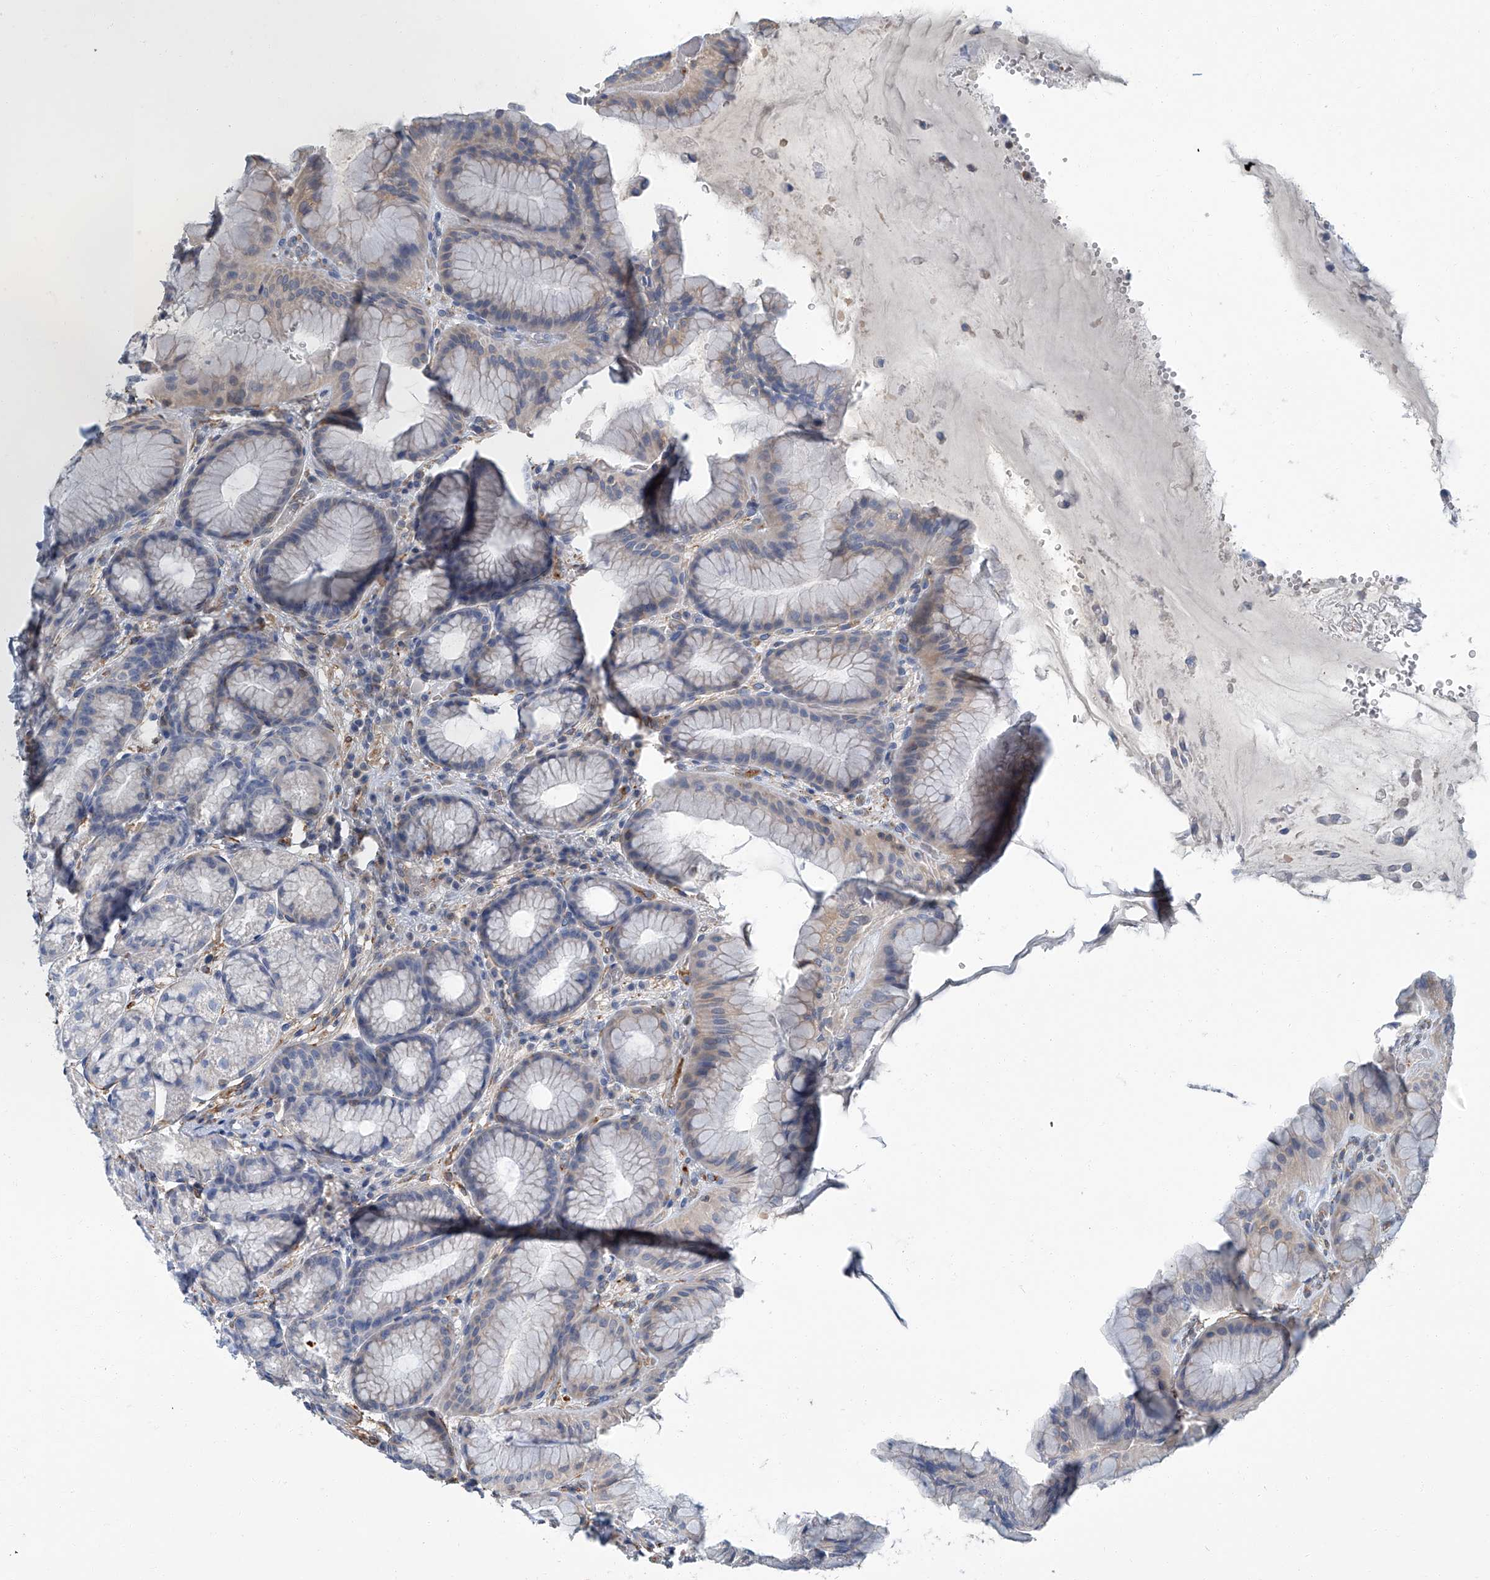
{"staining": {"intensity": "weak", "quantity": "<25%", "location": "cytoplasmic/membranous"}, "tissue": "stomach", "cell_type": "Glandular cells", "image_type": "normal", "snomed": [{"axis": "morphology", "description": "Normal tissue, NOS"}, {"axis": "topography", "description": "Stomach"}], "caption": "This is an immunohistochemistry (IHC) image of normal stomach. There is no staining in glandular cells.", "gene": "PSMB10", "patient": {"sex": "male", "age": 57}}